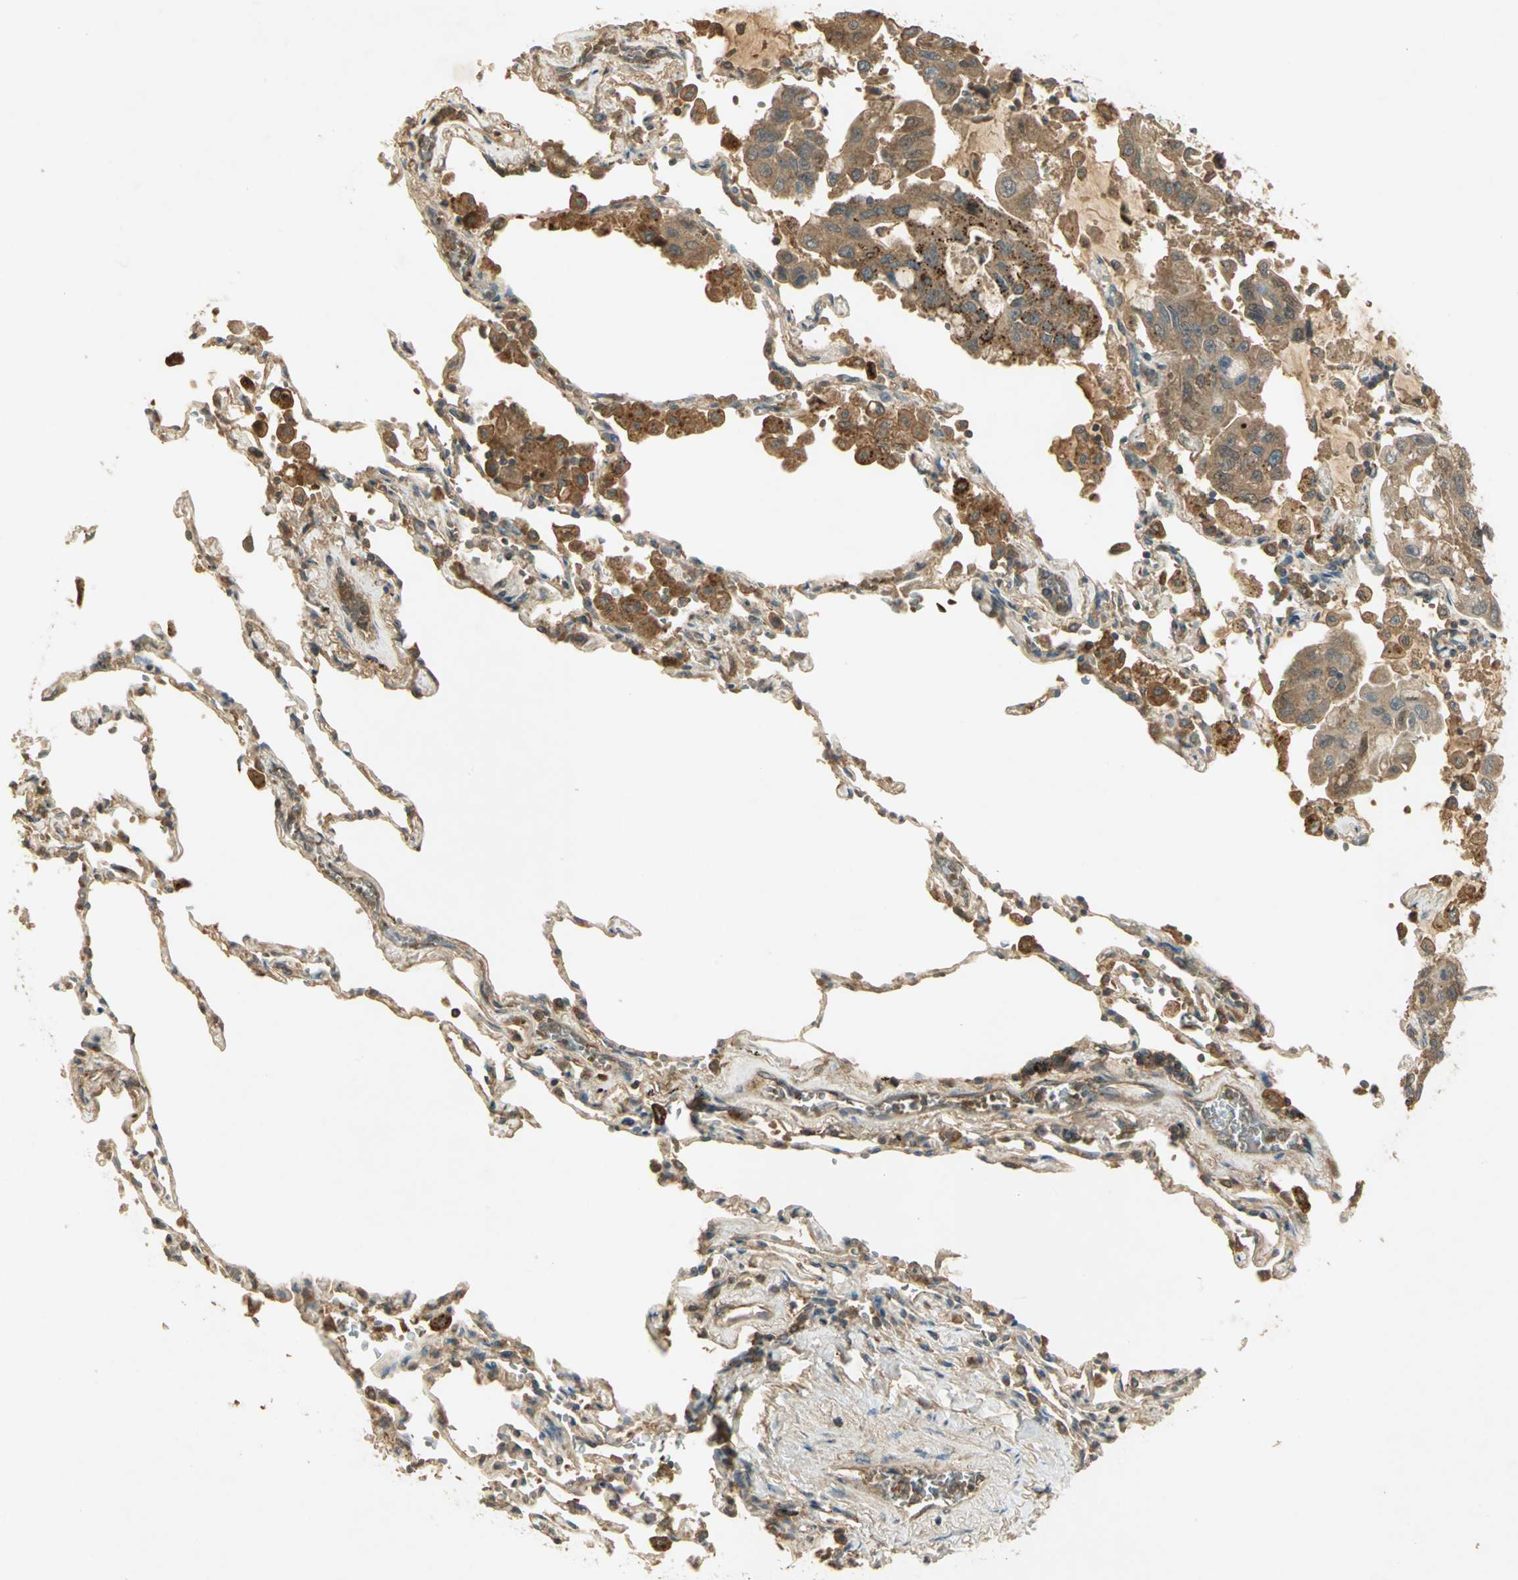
{"staining": {"intensity": "moderate", "quantity": ">75%", "location": "cytoplasmic/membranous"}, "tissue": "lung cancer", "cell_type": "Tumor cells", "image_type": "cancer", "snomed": [{"axis": "morphology", "description": "Adenocarcinoma, NOS"}, {"axis": "topography", "description": "Lung"}], "caption": "A medium amount of moderate cytoplasmic/membranous expression is seen in about >75% of tumor cells in lung cancer (adenocarcinoma) tissue.", "gene": "KEAP1", "patient": {"sex": "male", "age": 64}}